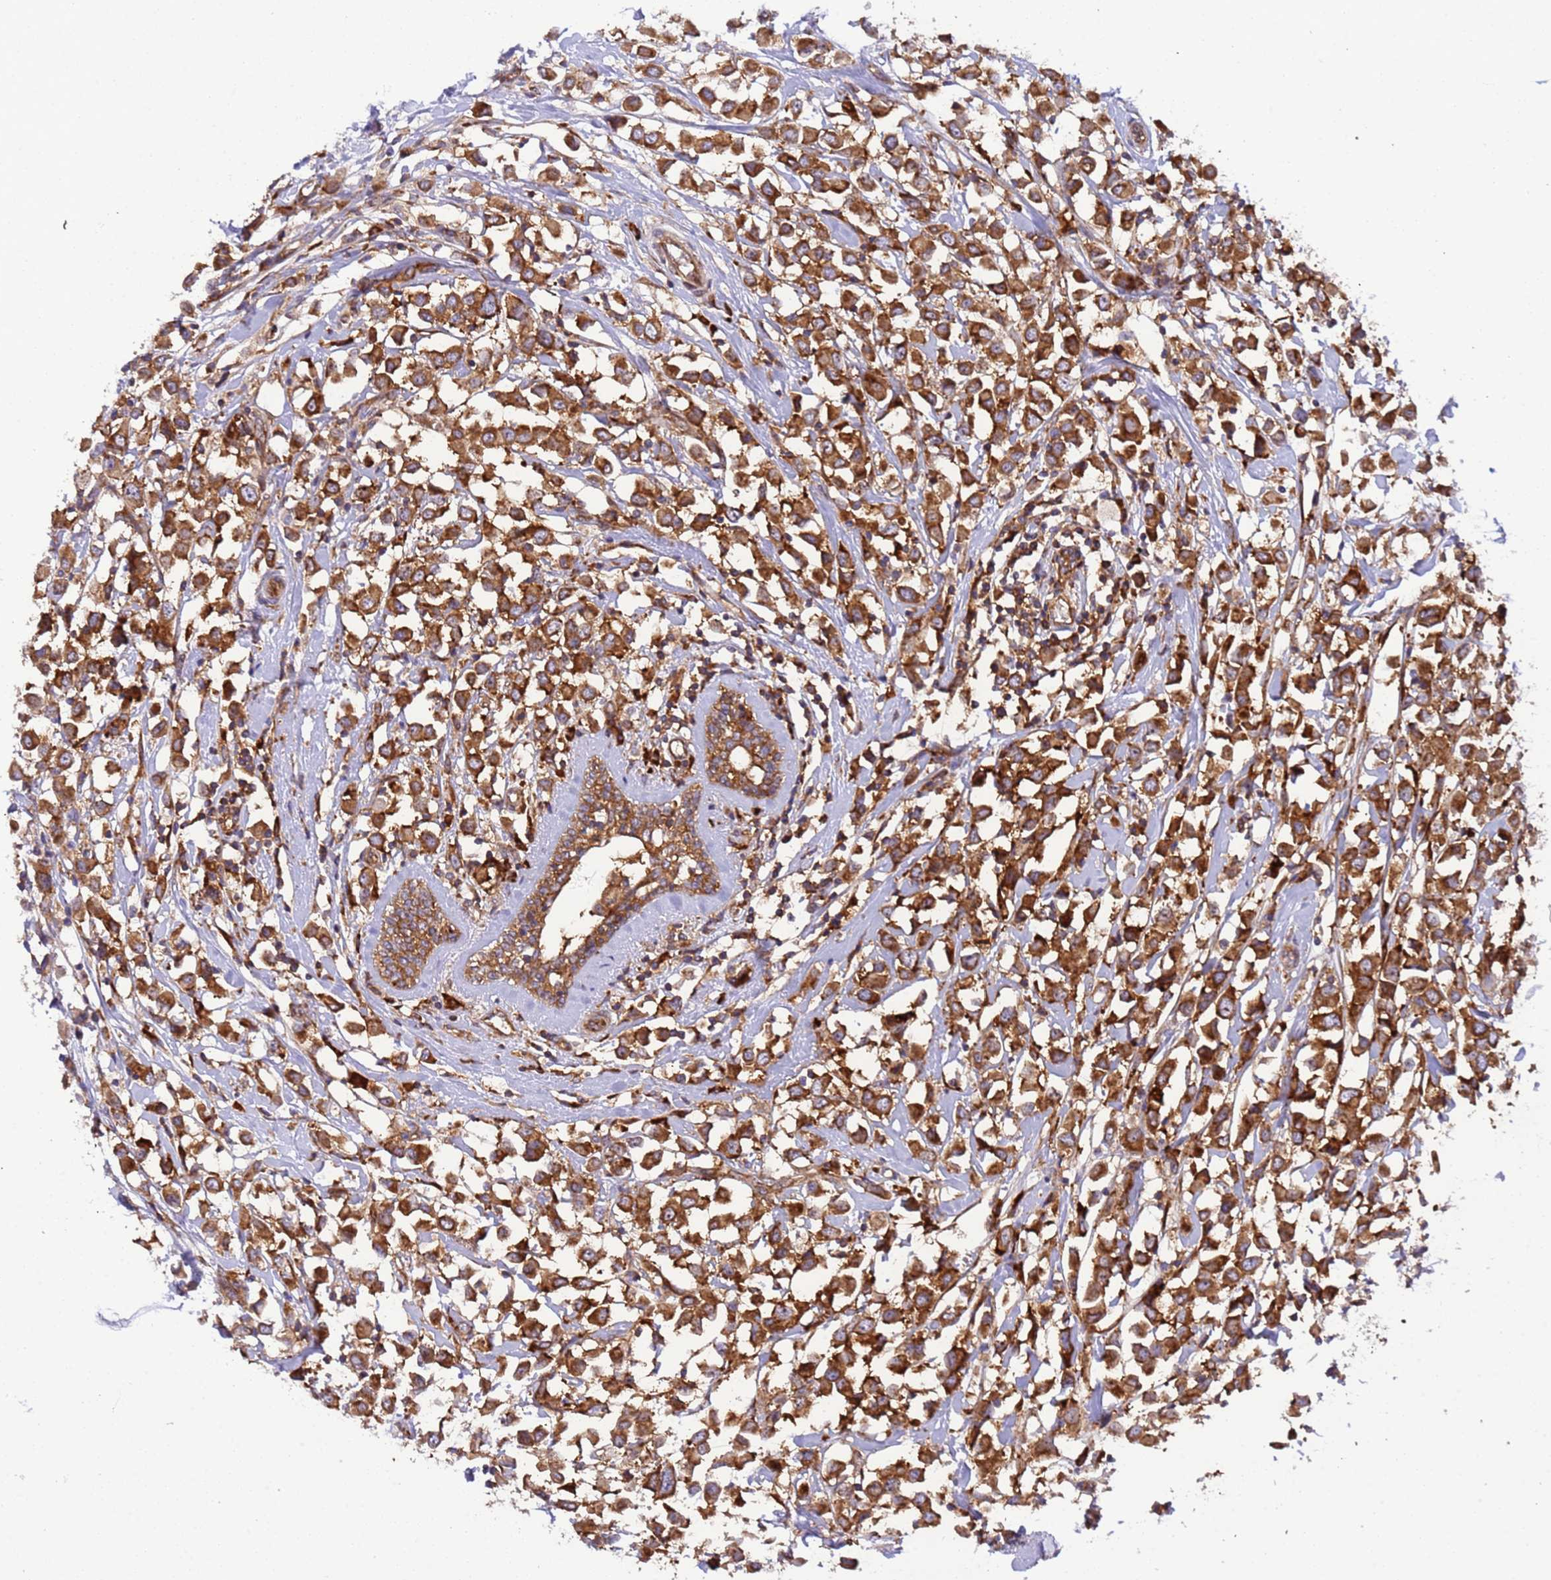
{"staining": {"intensity": "moderate", "quantity": ">75%", "location": "cytoplasmic/membranous"}, "tissue": "breast cancer", "cell_type": "Tumor cells", "image_type": "cancer", "snomed": [{"axis": "morphology", "description": "Duct carcinoma"}, {"axis": "topography", "description": "Breast"}], "caption": "Intraductal carcinoma (breast) stained with a brown dye exhibits moderate cytoplasmic/membranous positive expression in about >75% of tumor cells.", "gene": "RPL36", "patient": {"sex": "female", "age": 61}}